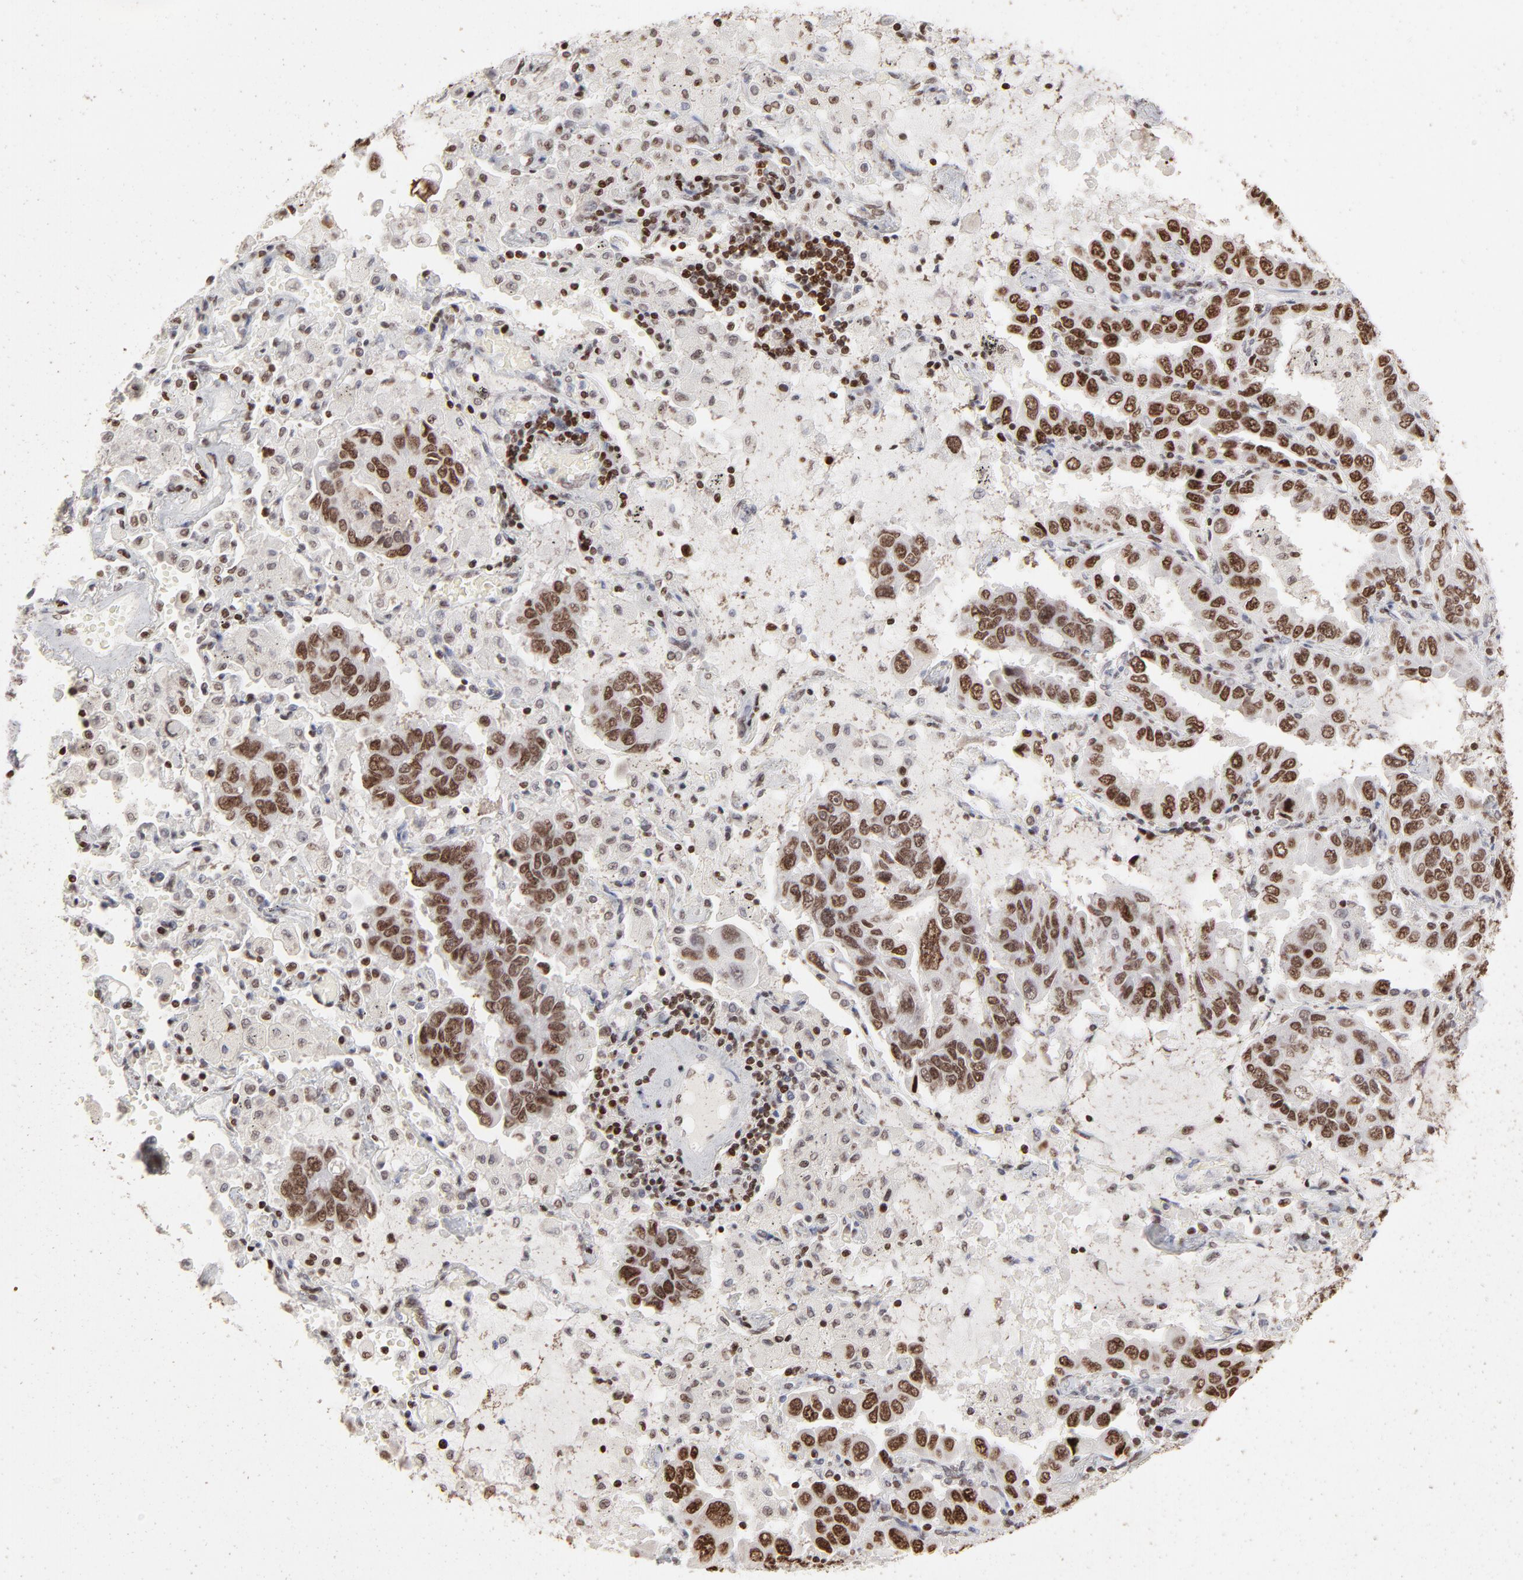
{"staining": {"intensity": "strong", "quantity": ">75%", "location": "nuclear"}, "tissue": "lung cancer", "cell_type": "Tumor cells", "image_type": "cancer", "snomed": [{"axis": "morphology", "description": "Adenocarcinoma, NOS"}, {"axis": "topography", "description": "Lung"}], "caption": "Human lung cancer stained with a brown dye reveals strong nuclear positive positivity in about >75% of tumor cells.", "gene": "PARP1", "patient": {"sex": "male", "age": 64}}